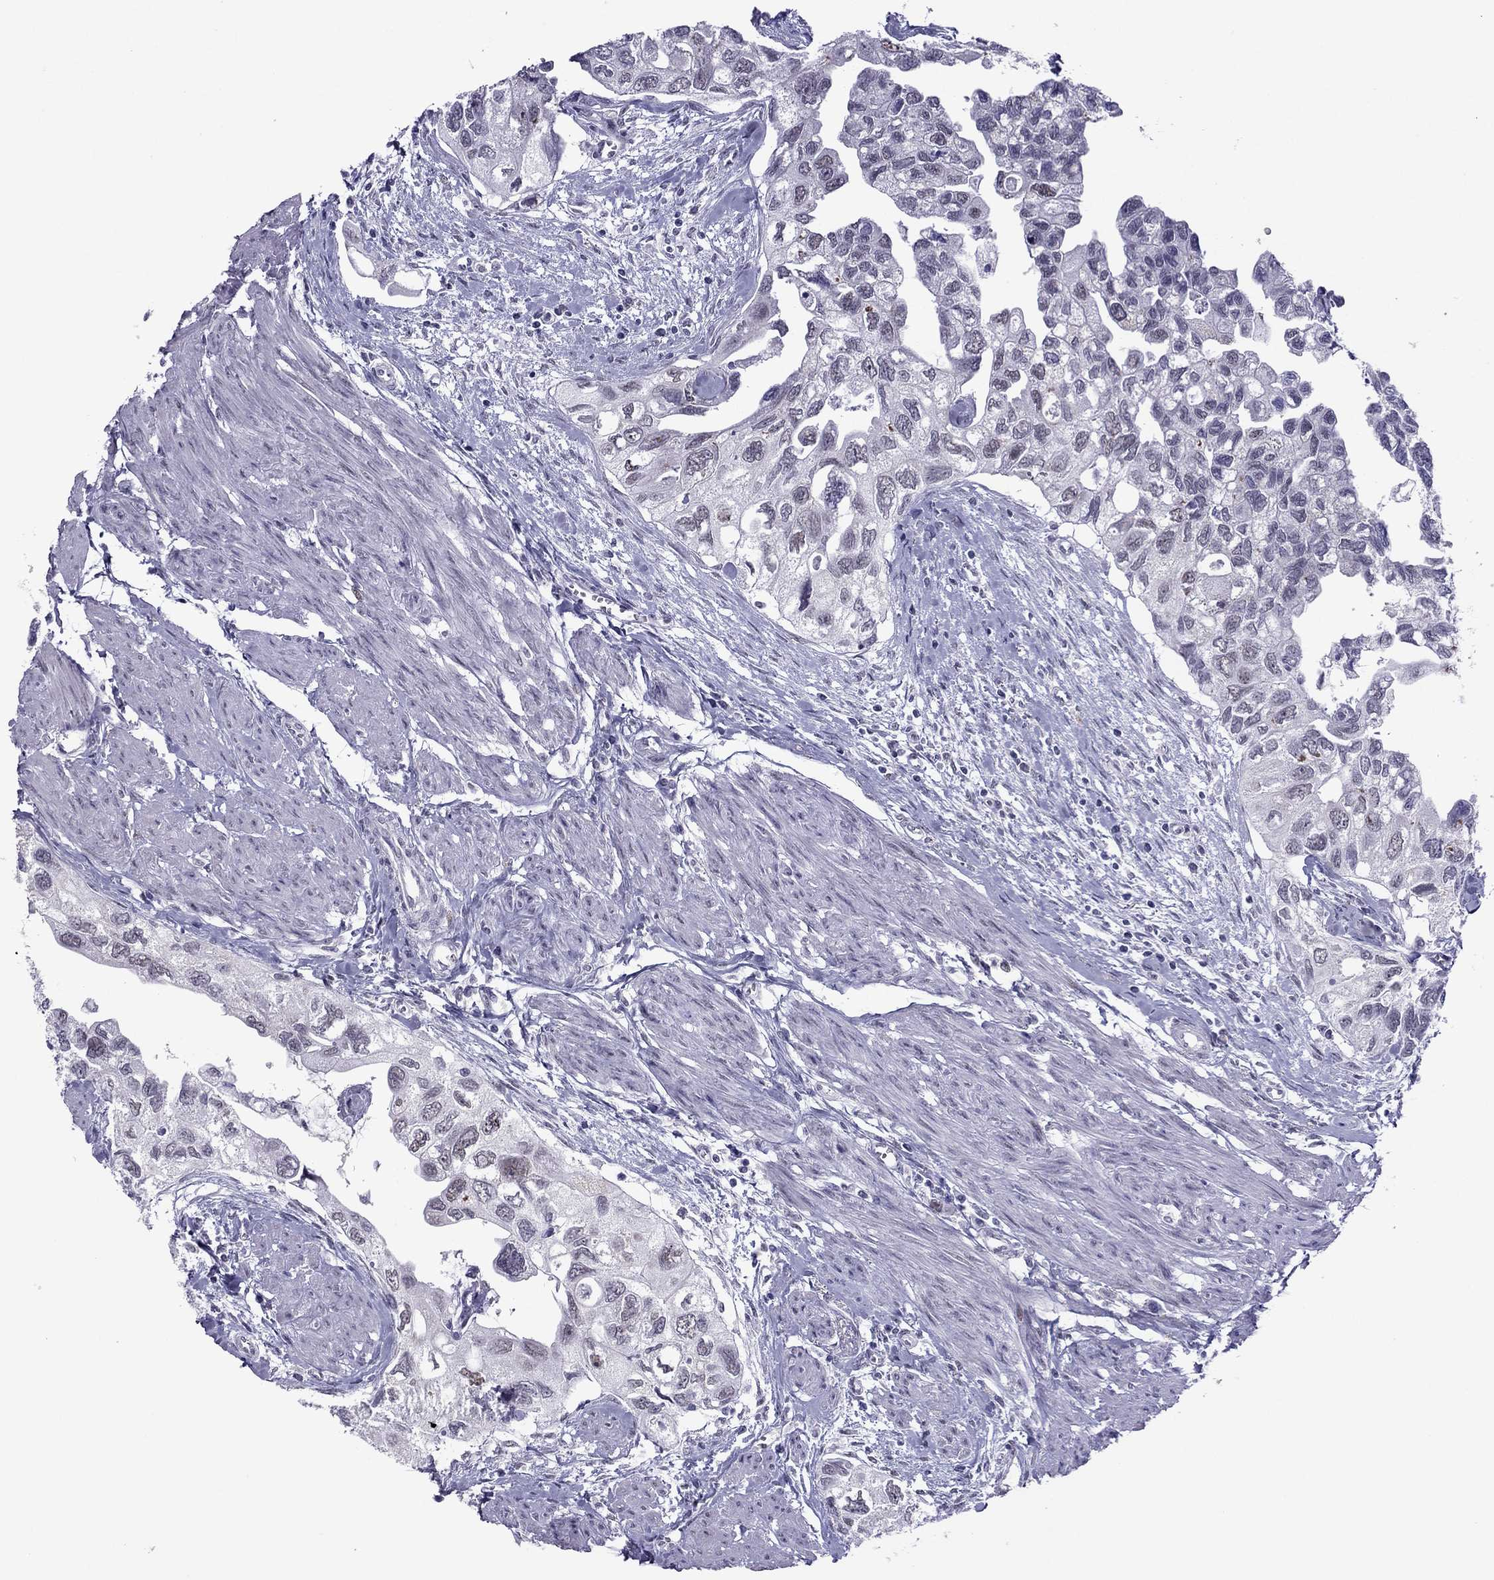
{"staining": {"intensity": "negative", "quantity": "none", "location": "none"}, "tissue": "urothelial cancer", "cell_type": "Tumor cells", "image_type": "cancer", "snomed": [{"axis": "morphology", "description": "Urothelial carcinoma, High grade"}, {"axis": "topography", "description": "Urinary bladder"}], "caption": "DAB immunohistochemical staining of human urothelial cancer exhibits no significant positivity in tumor cells. The staining was performed using DAB (3,3'-diaminobenzidine) to visualize the protein expression in brown, while the nuclei were stained in blue with hematoxylin (Magnification: 20x).", "gene": "MYLK3", "patient": {"sex": "male", "age": 59}}